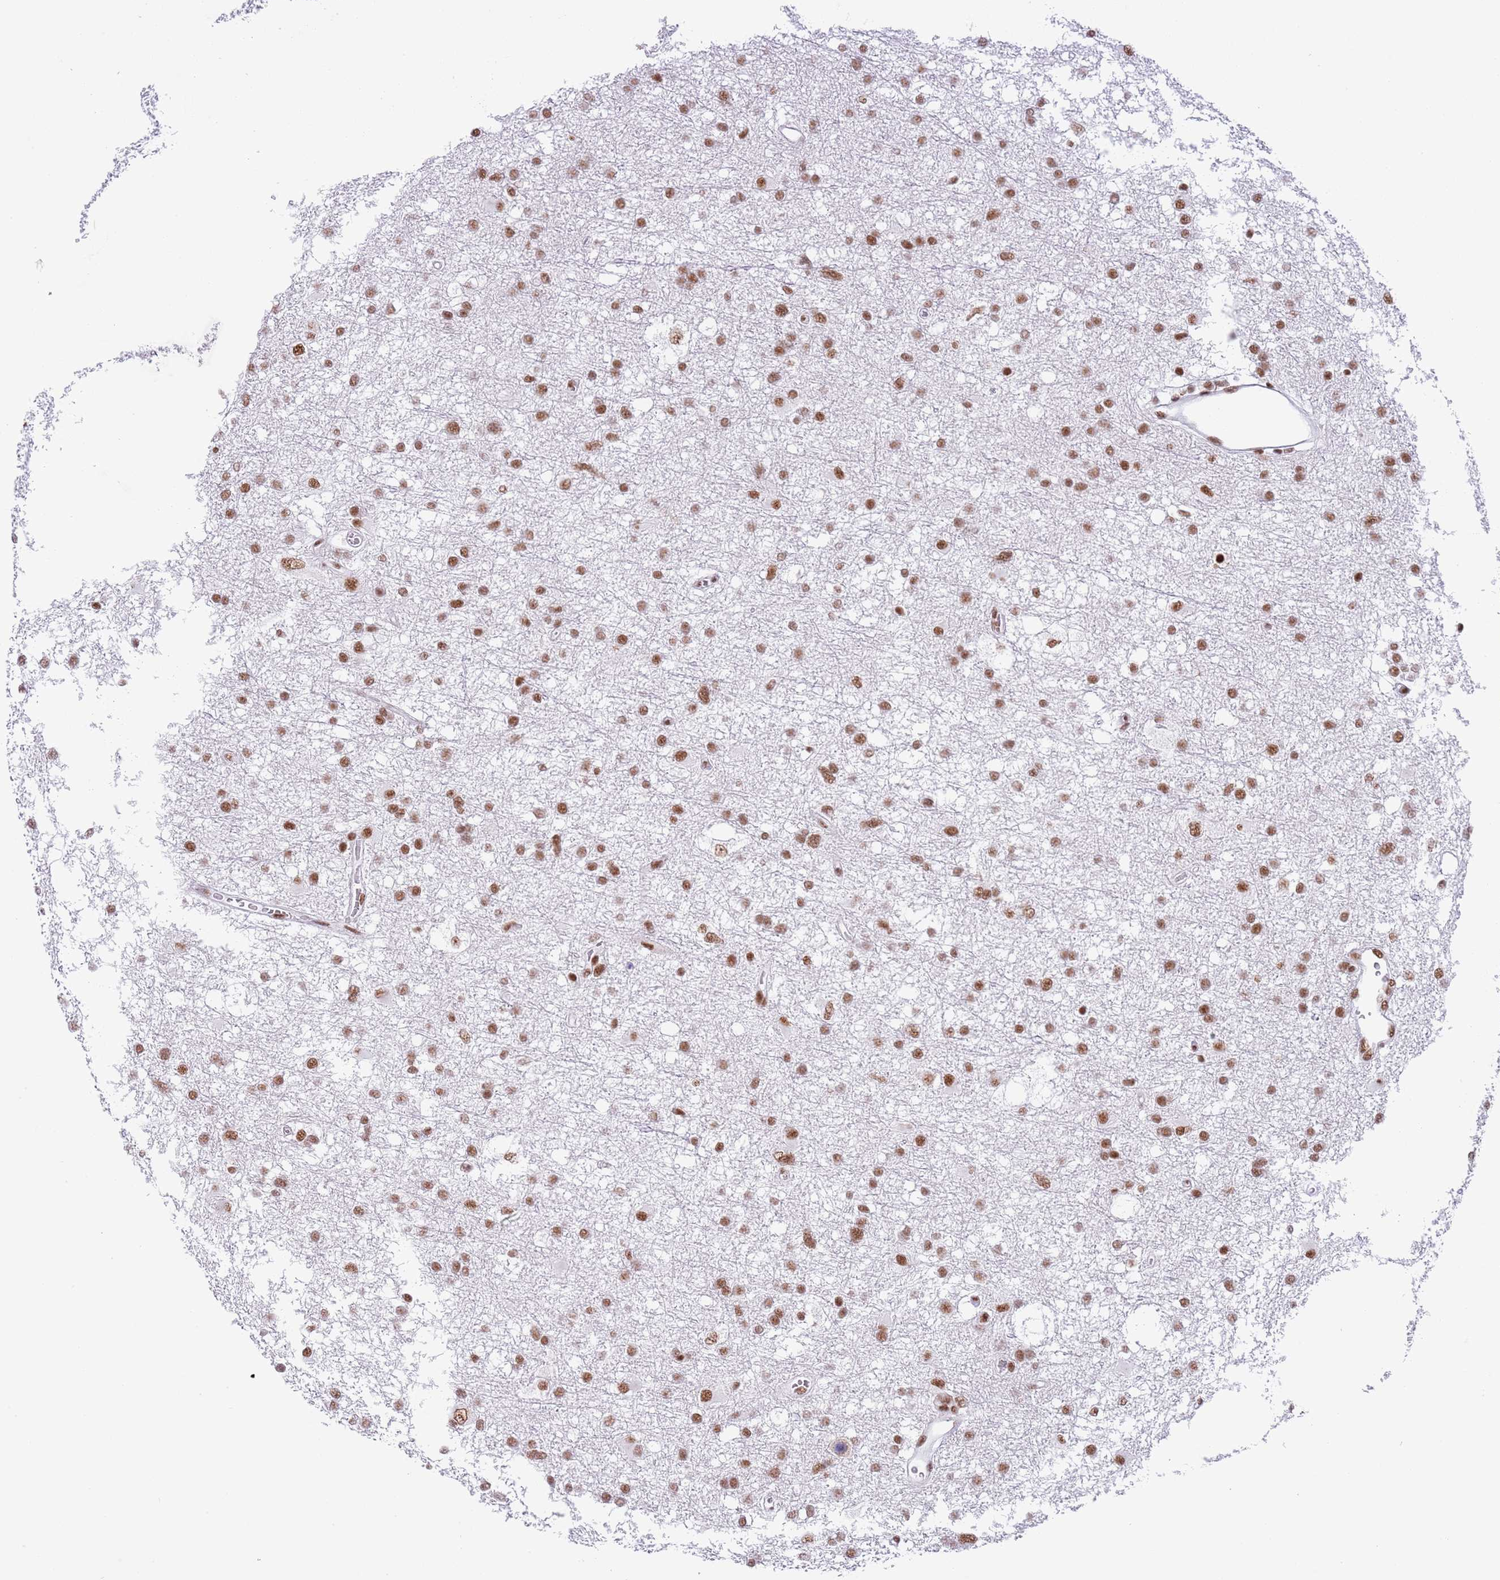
{"staining": {"intensity": "moderate", "quantity": ">75%", "location": "nuclear"}, "tissue": "glioma", "cell_type": "Tumor cells", "image_type": "cancer", "snomed": [{"axis": "morphology", "description": "Glioma, malignant, High grade"}, {"axis": "topography", "description": "Brain"}], "caption": "A brown stain highlights moderate nuclear positivity of a protein in human malignant glioma (high-grade) tumor cells. (brown staining indicates protein expression, while blue staining denotes nuclei).", "gene": "SF3A2", "patient": {"sex": "male", "age": 61}}